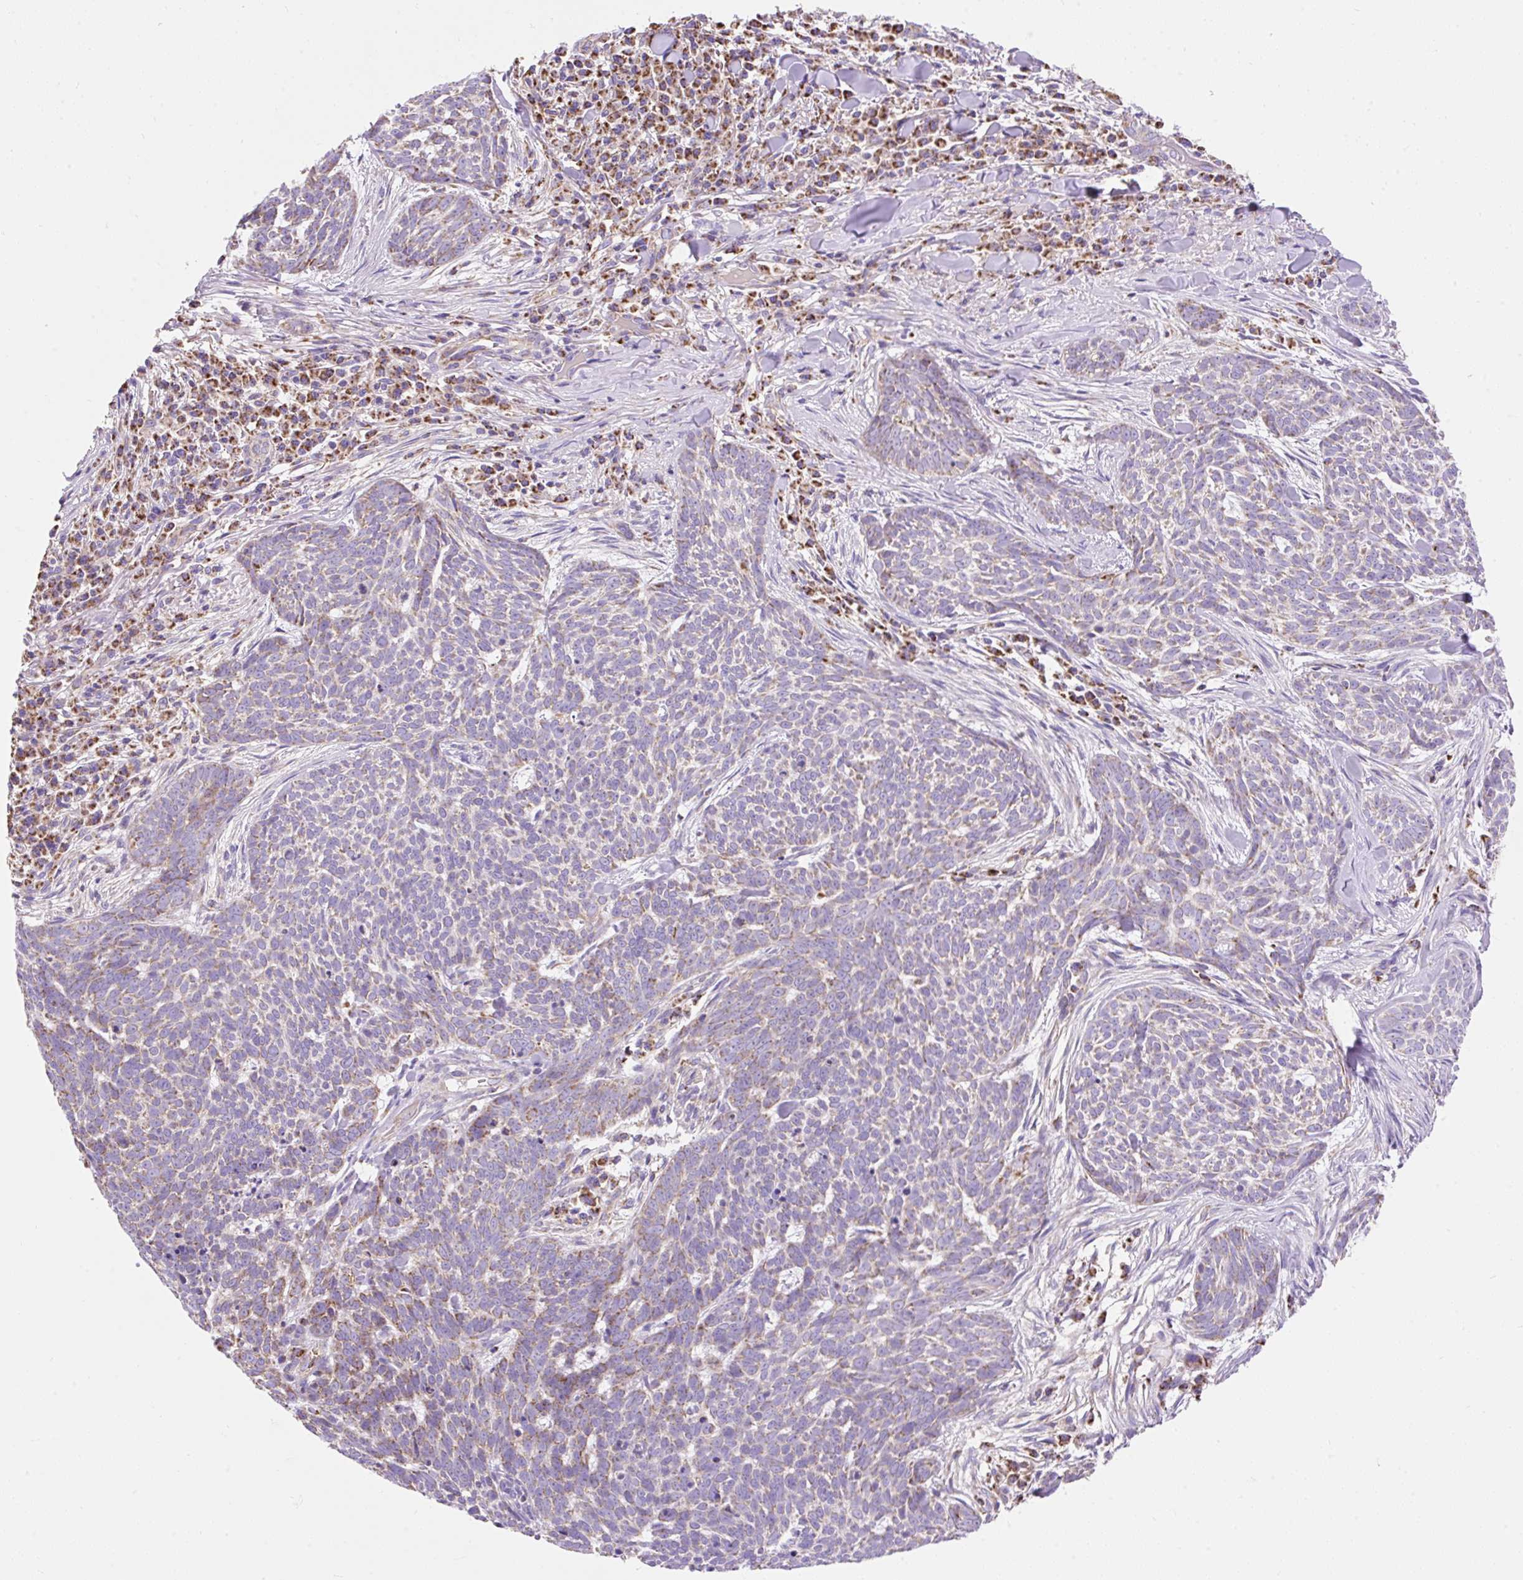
{"staining": {"intensity": "weak", "quantity": ">75%", "location": "cytoplasmic/membranous"}, "tissue": "skin cancer", "cell_type": "Tumor cells", "image_type": "cancer", "snomed": [{"axis": "morphology", "description": "Basal cell carcinoma"}, {"axis": "topography", "description": "Skin"}], "caption": "Immunohistochemistry photomicrograph of human skin basal cell carcinoma stained for a protein (brown), which shows low levels of weak cytoplasmic/membranous staining in approximately >75% of tumor cells.", "gene": "DAAM2", "patient": {"sex": "female", "age": 93}}